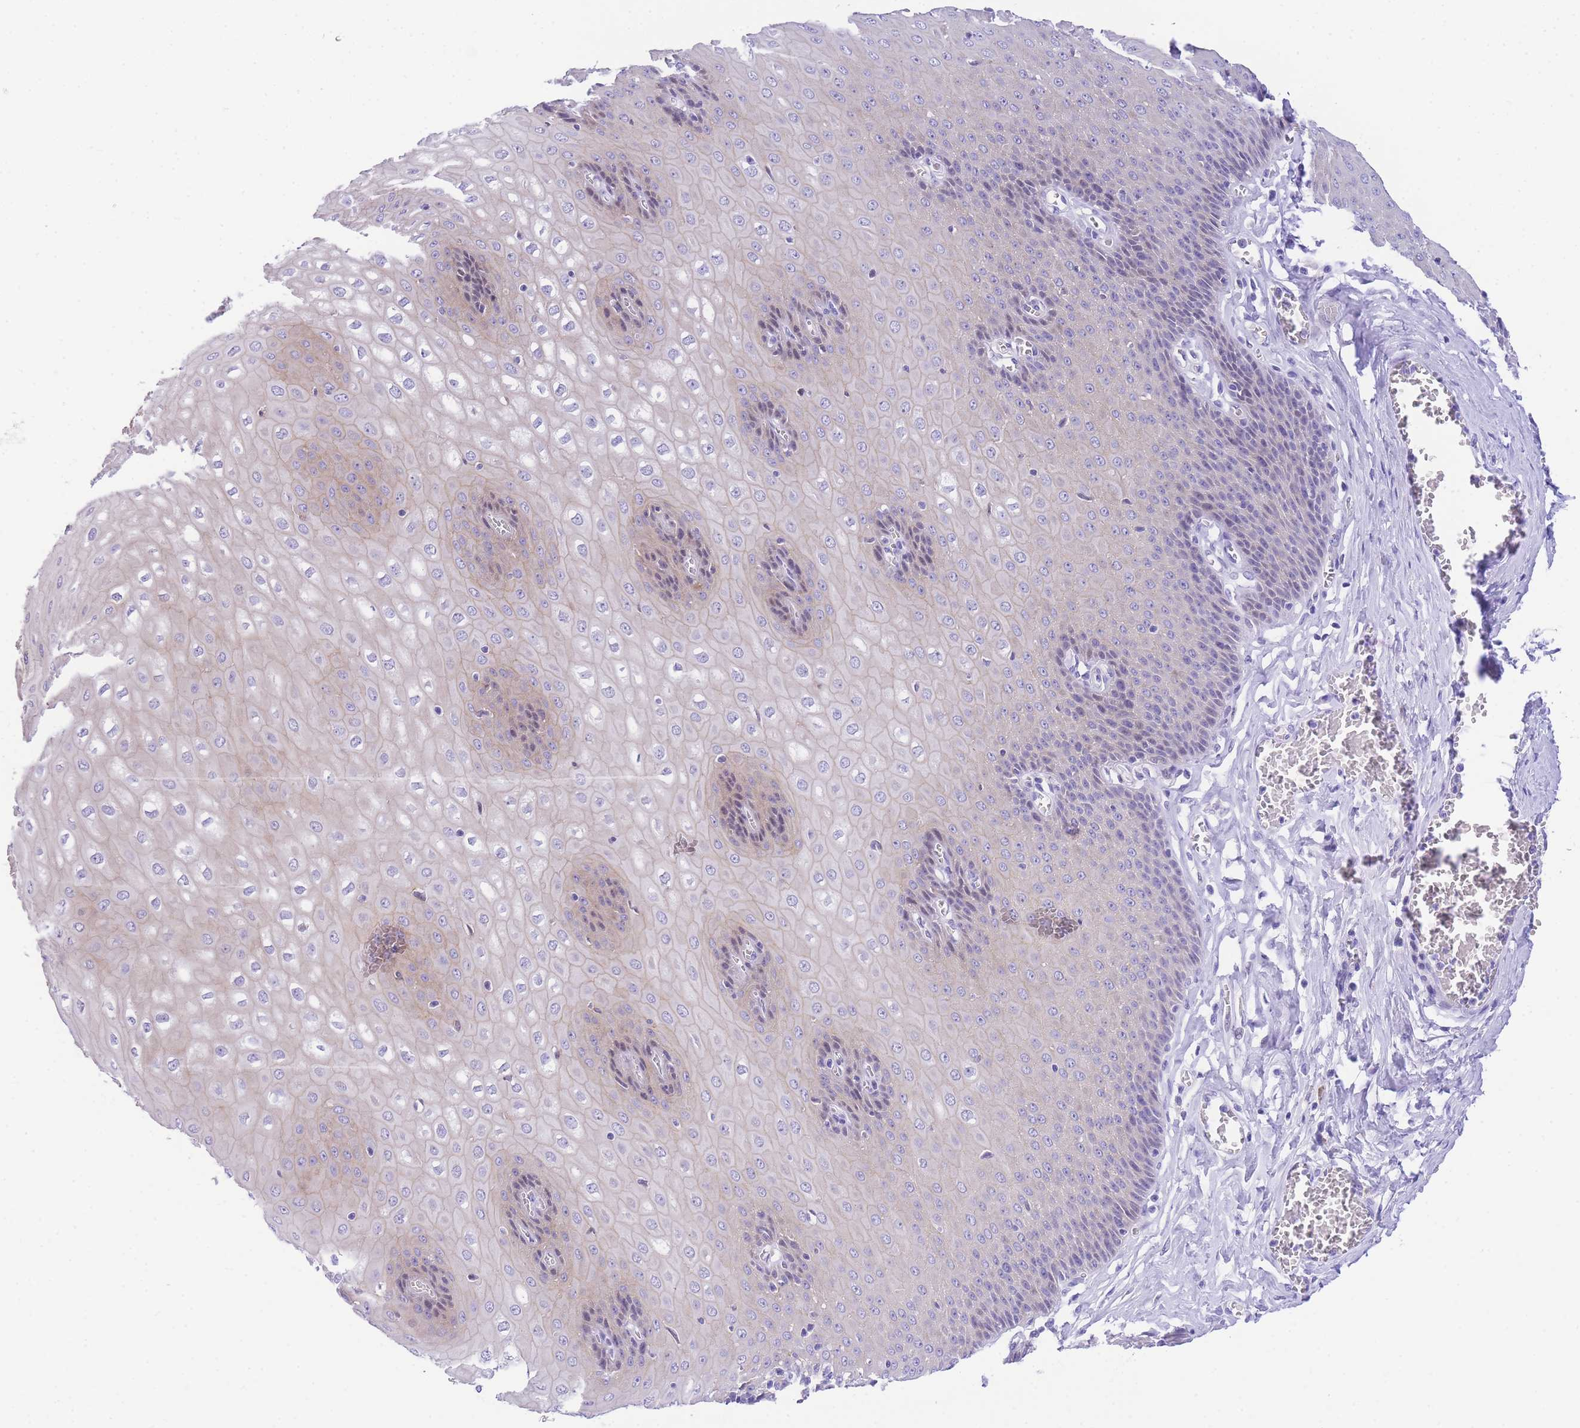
{"staining": {"intensity": "weak", "quantity": "<25%", "location": "cytoplasmic/membranous"}, "tissue": "esophagus", "cell_type": "Squamous epithelial cells", "image_type": "normal", "snomed": [{"axis": "morphology", "description": "Normal tissue, NOS"}, {"axis": "topography", "description": "Esophagus"}], "caption": "Squamous epithelial cells are negative for brown protein staining in normal esophagus. The staining is performed using DAB (3,3'-diaminobenzidine) brown chromogen with nuclei counter-stained in using hematoxylin.", "gene": "TIFAB", "patient": {"sex": "male", "age": 60}}